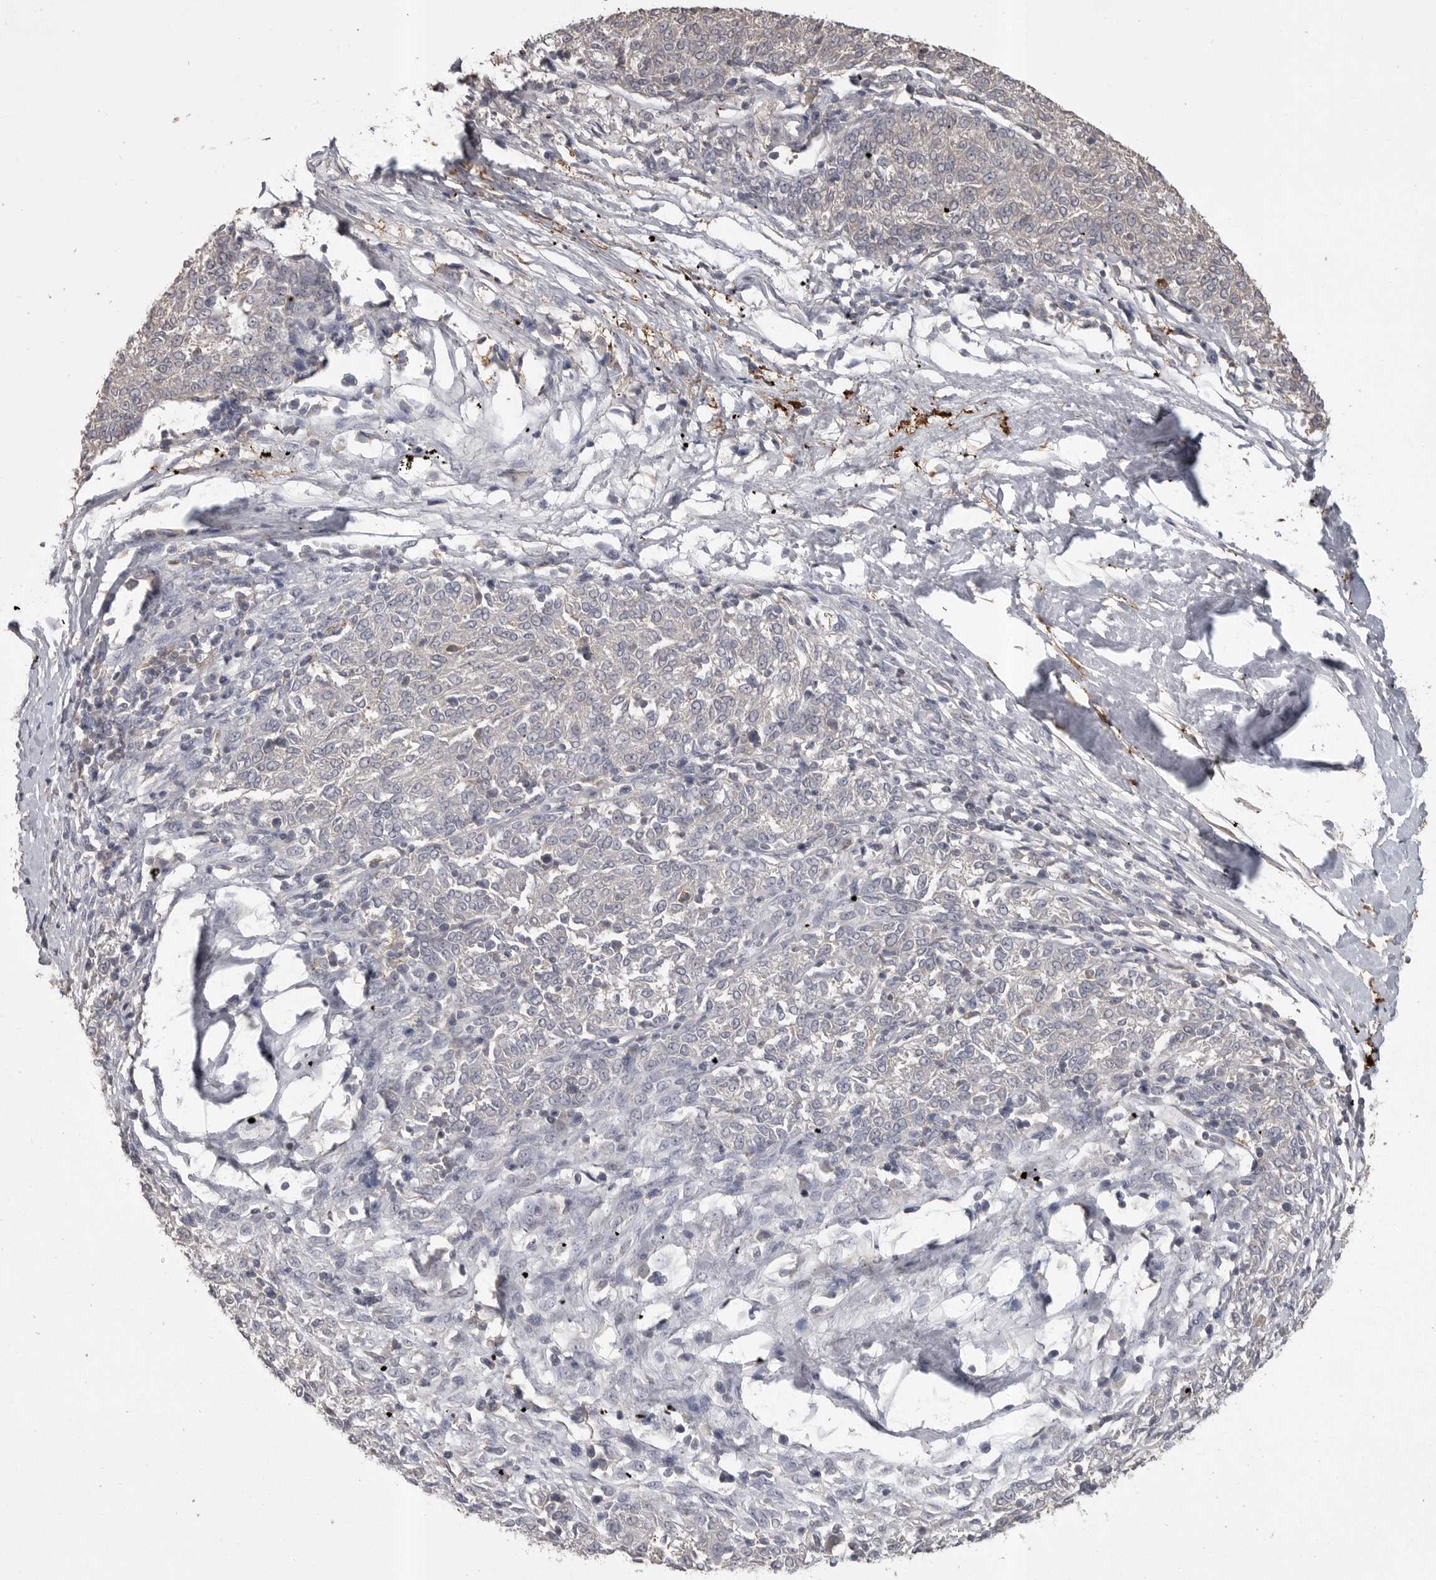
{"staining": {"intensity": "negative", "quantity": "none", "location": "none"}, "tissue": "melanoma", "cell_type": "Tumor cells", "image_type": "cancer", "snomed": [{"axis": "morphology", "description": "Malignant melanoma, NOS"}, {"axis": "topography", "description": "Skin"}], "caption": "Tumor cells are negative for brown protein staining in melanoma.", "gene": "CMTM6", "patient": {"sex": "female", "age": 72}}